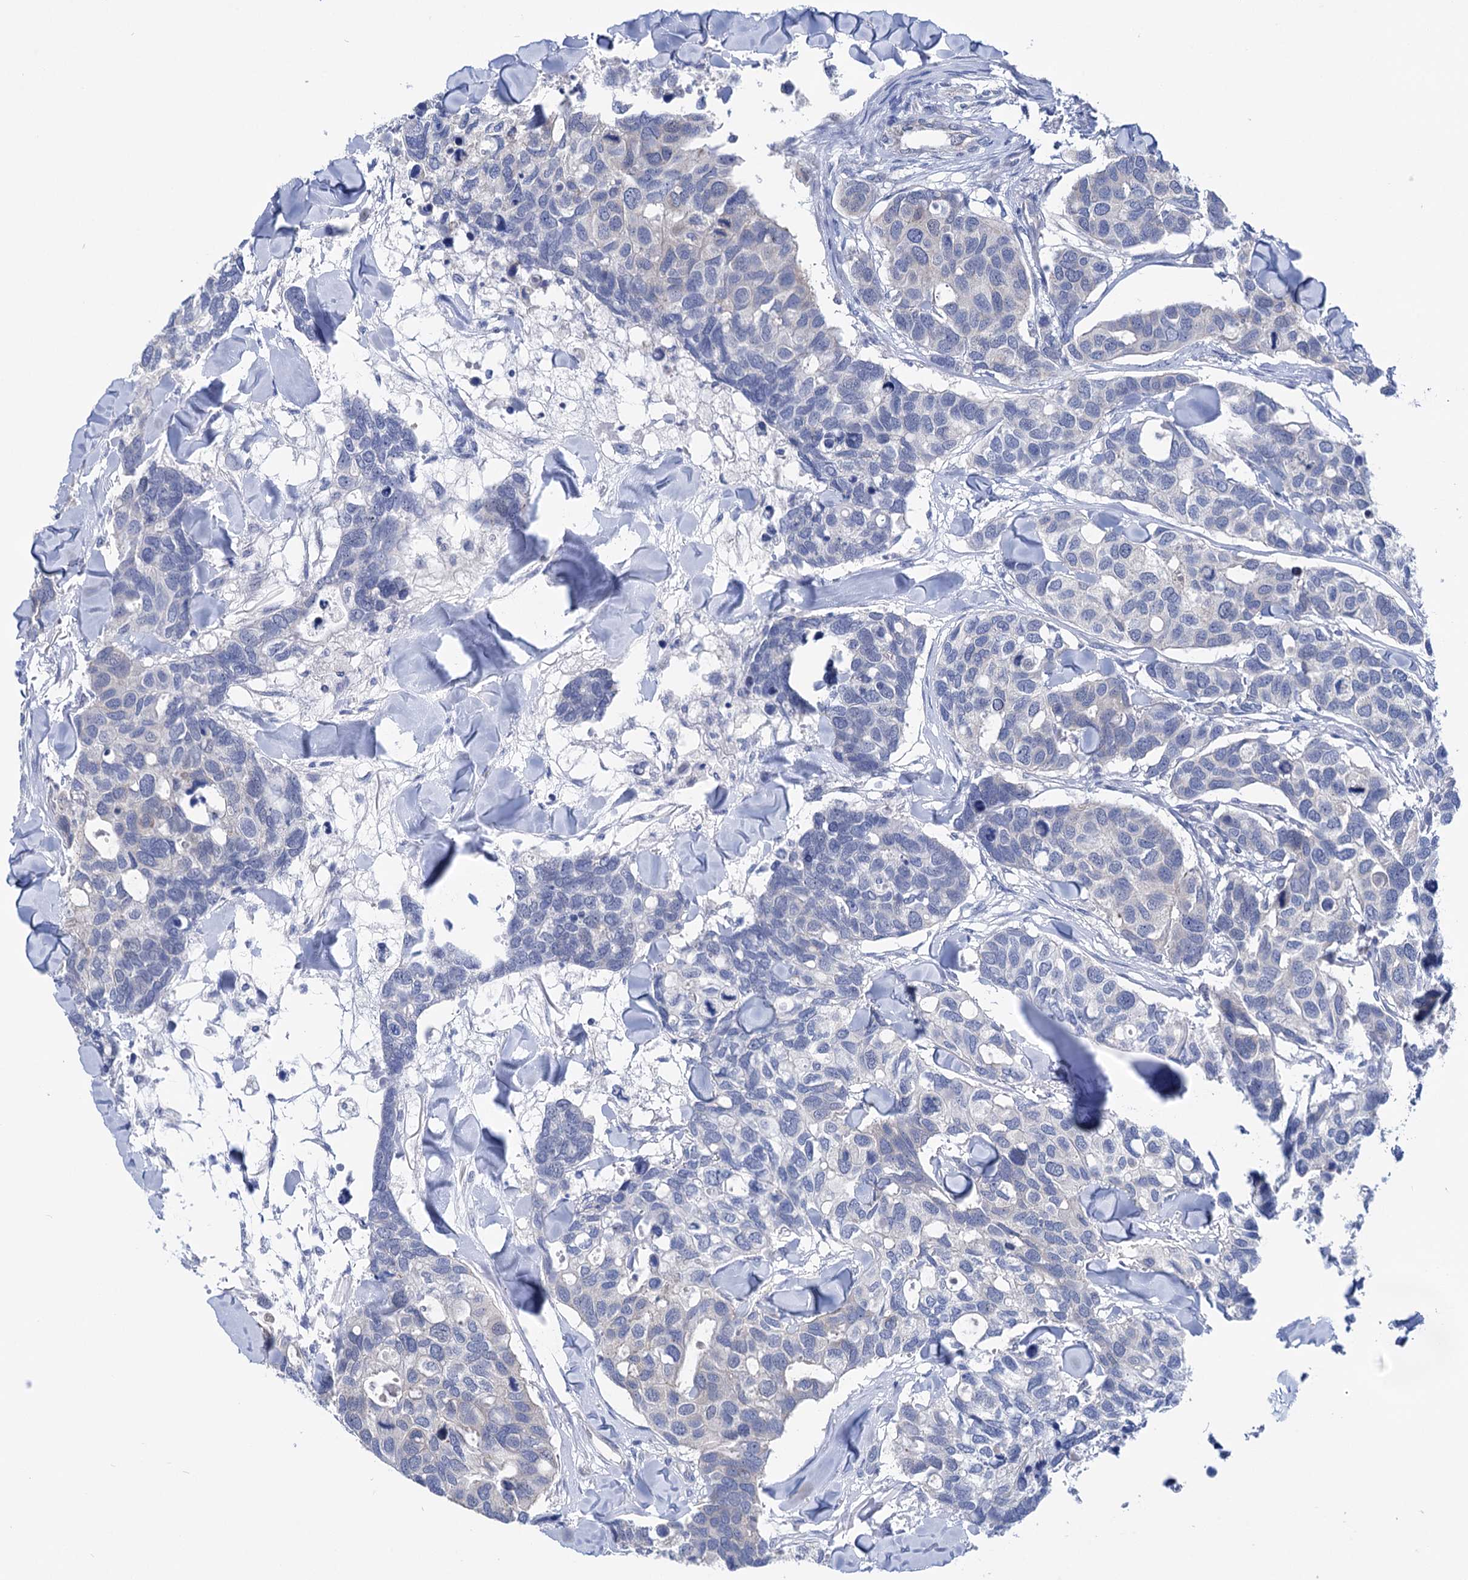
{"staining": {"intensity": "negative", "quantity": "none", "location": "none"}, "tissue": "breast cancer", "cell_type": "Tumor cells", "image_type": "cancer", "snomed": [{"axis": "morphology", "description": "Duct carcinoma"}, {"axis": "topography", "description": "Breast"}], "caption": "There is no significant positivity in tumor cells of breast cancer.", "gene": "SUCLA2", "patient": {"sex": "female", "age": 83}}